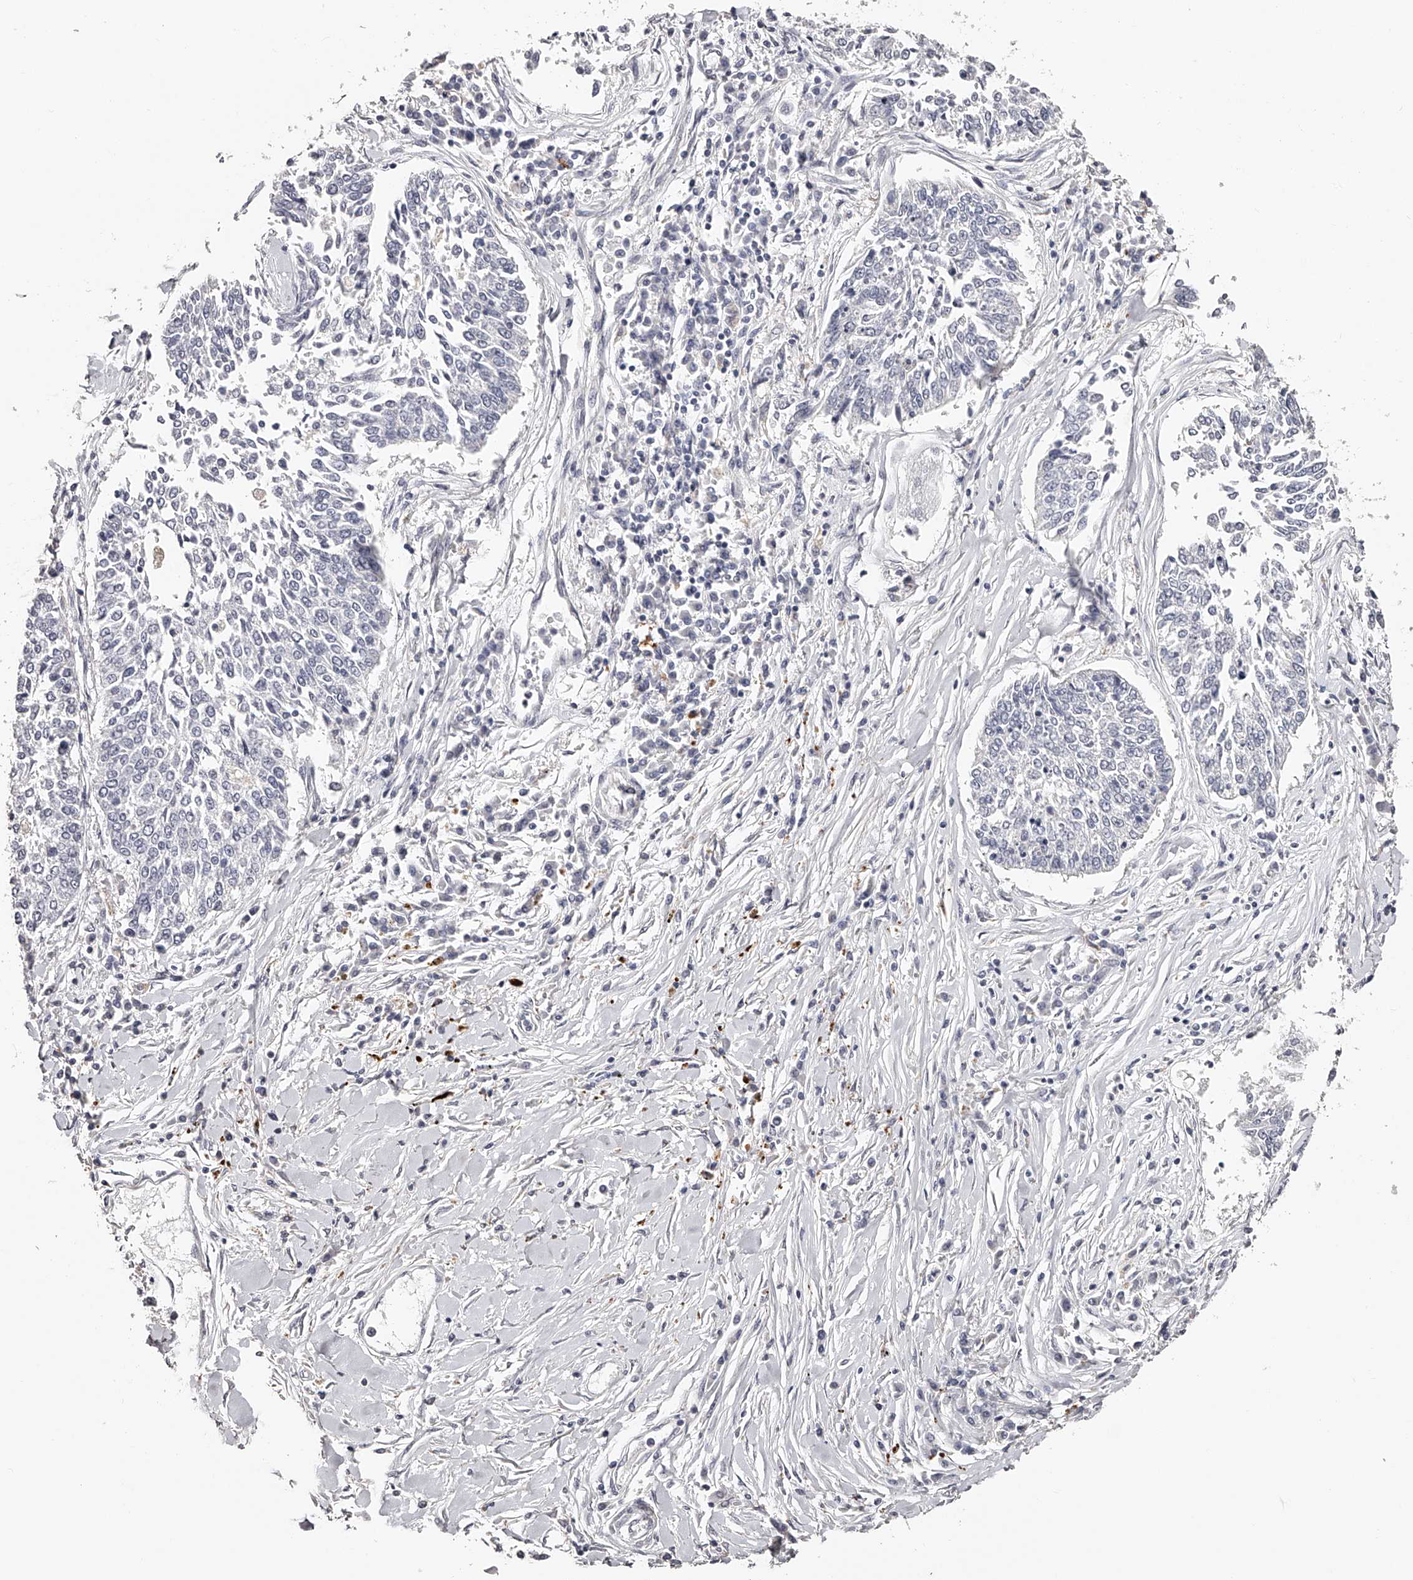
{"staining": {"intensity": "negative", "quantity": "none", "location": "none"}, "tissue": "lung cancer", "cell_type": "Tumor cells", "image_type": "cancer", "snomed": [{"axis": "morphology", "description": "Normal tissue, NOS"}, {"axis": "morphology", "description": "Squamous cell carcinoma, NOS"}, {"axis": "topography", "description": "Cartilage tissue"}, {"axis": "topography", "description": "Bronchus"}, {"axis": "topography", "description": "Lung"}, {"axis": "topography", "description": "Peripheral nerve tissue"}], "caption": "Lung cancer stained for a protein using immunohistochemistry (IHC) demonstrates no positivity tumor cells.", "gene": "SLC35D3", "patient": {"sex": "female", "age": 49}}